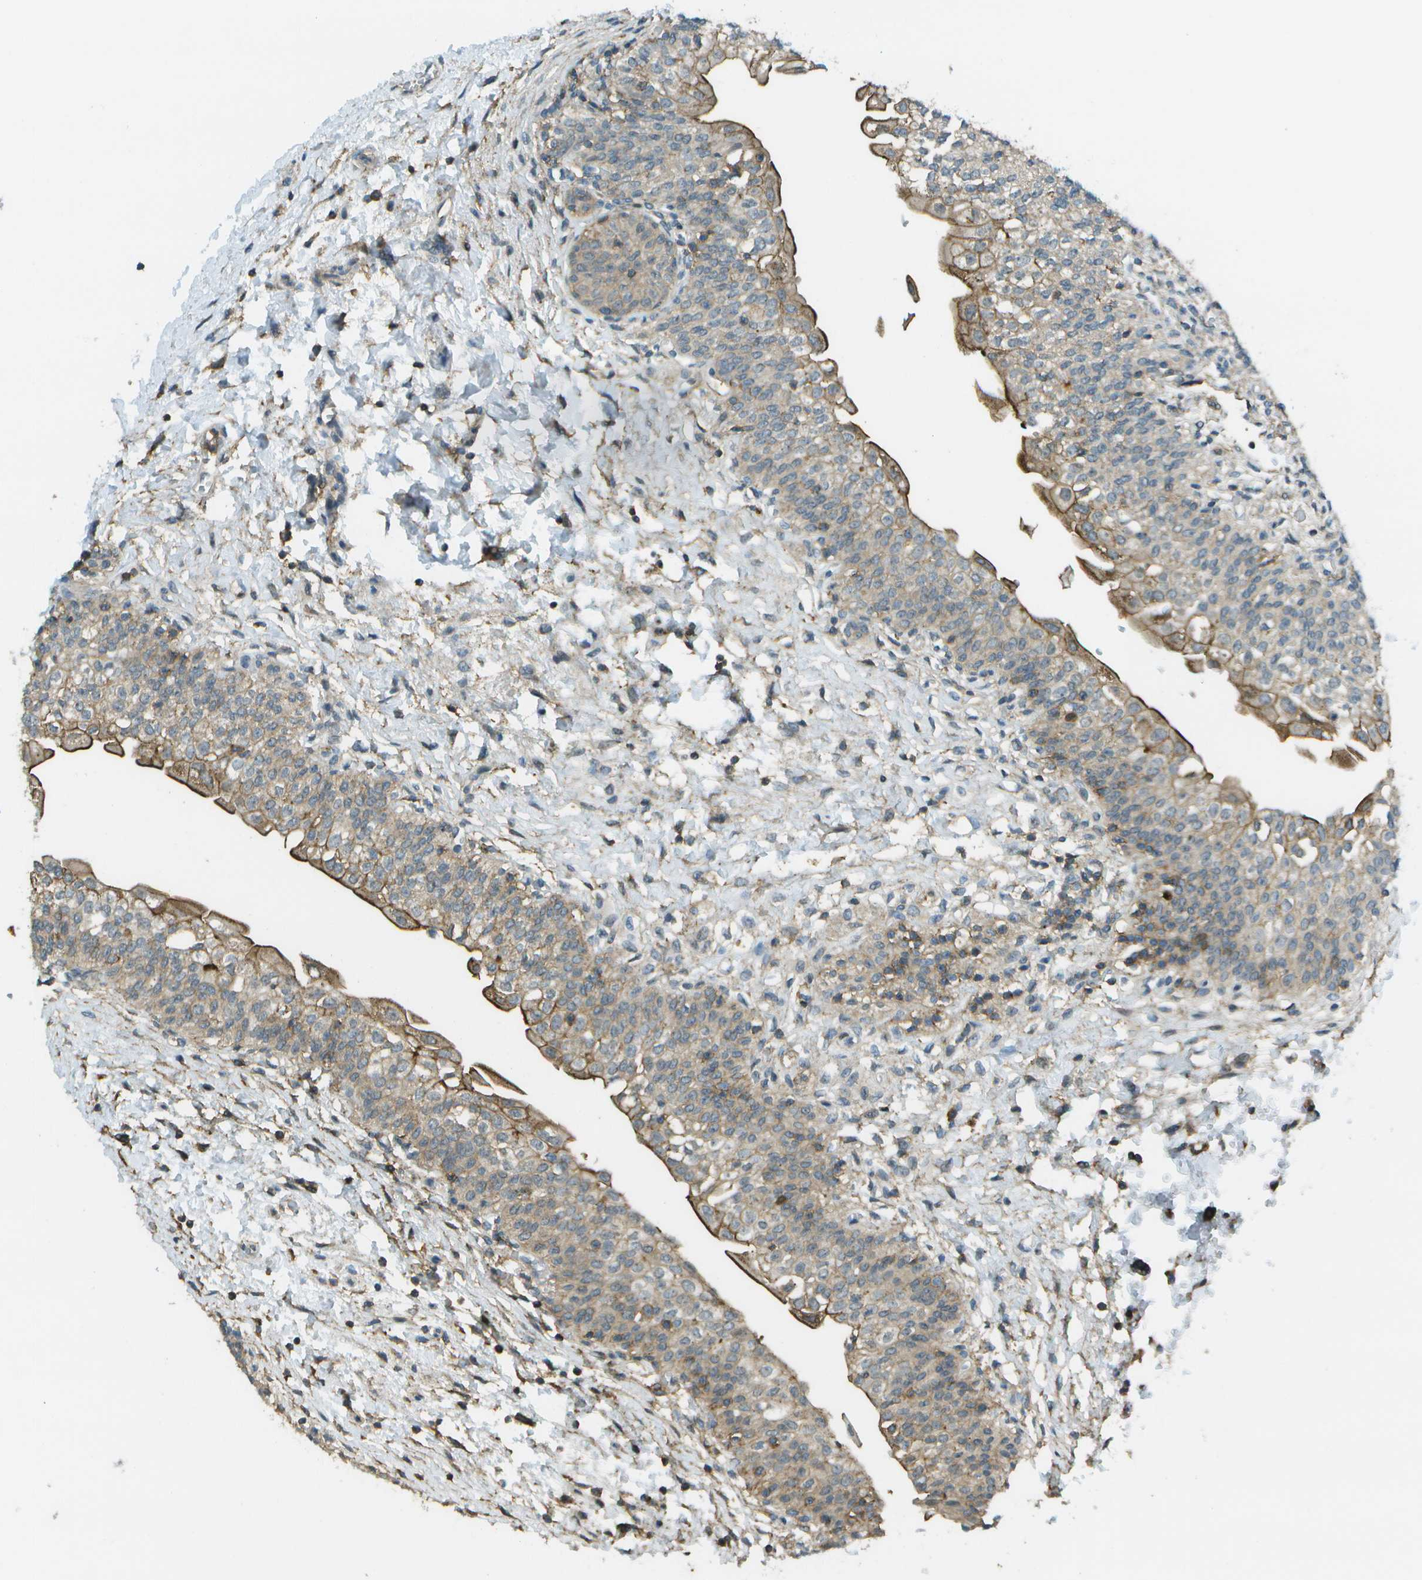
{"staining": {"intensity": "moderate", "quantity": ">75%", "location": "cytoplasmic/membranous"}, "tissue": "urinary bladder", "cell_type": "Urothelial cells", "image_type": "normal", "snomed": [{"axis": "morphology", "description": "Normal tissue, NOS"}, {"axis": "topography", "description": "Urinary bladder"}], "caption": "IHC (DAB) staining of normal urinary bladder exhibits moderate cytoplasmic/membranous protein staining in approximately >75% of urothelial cells.", "gene": "LRRC66", "patient": {"sex": "male", "age": 55}}